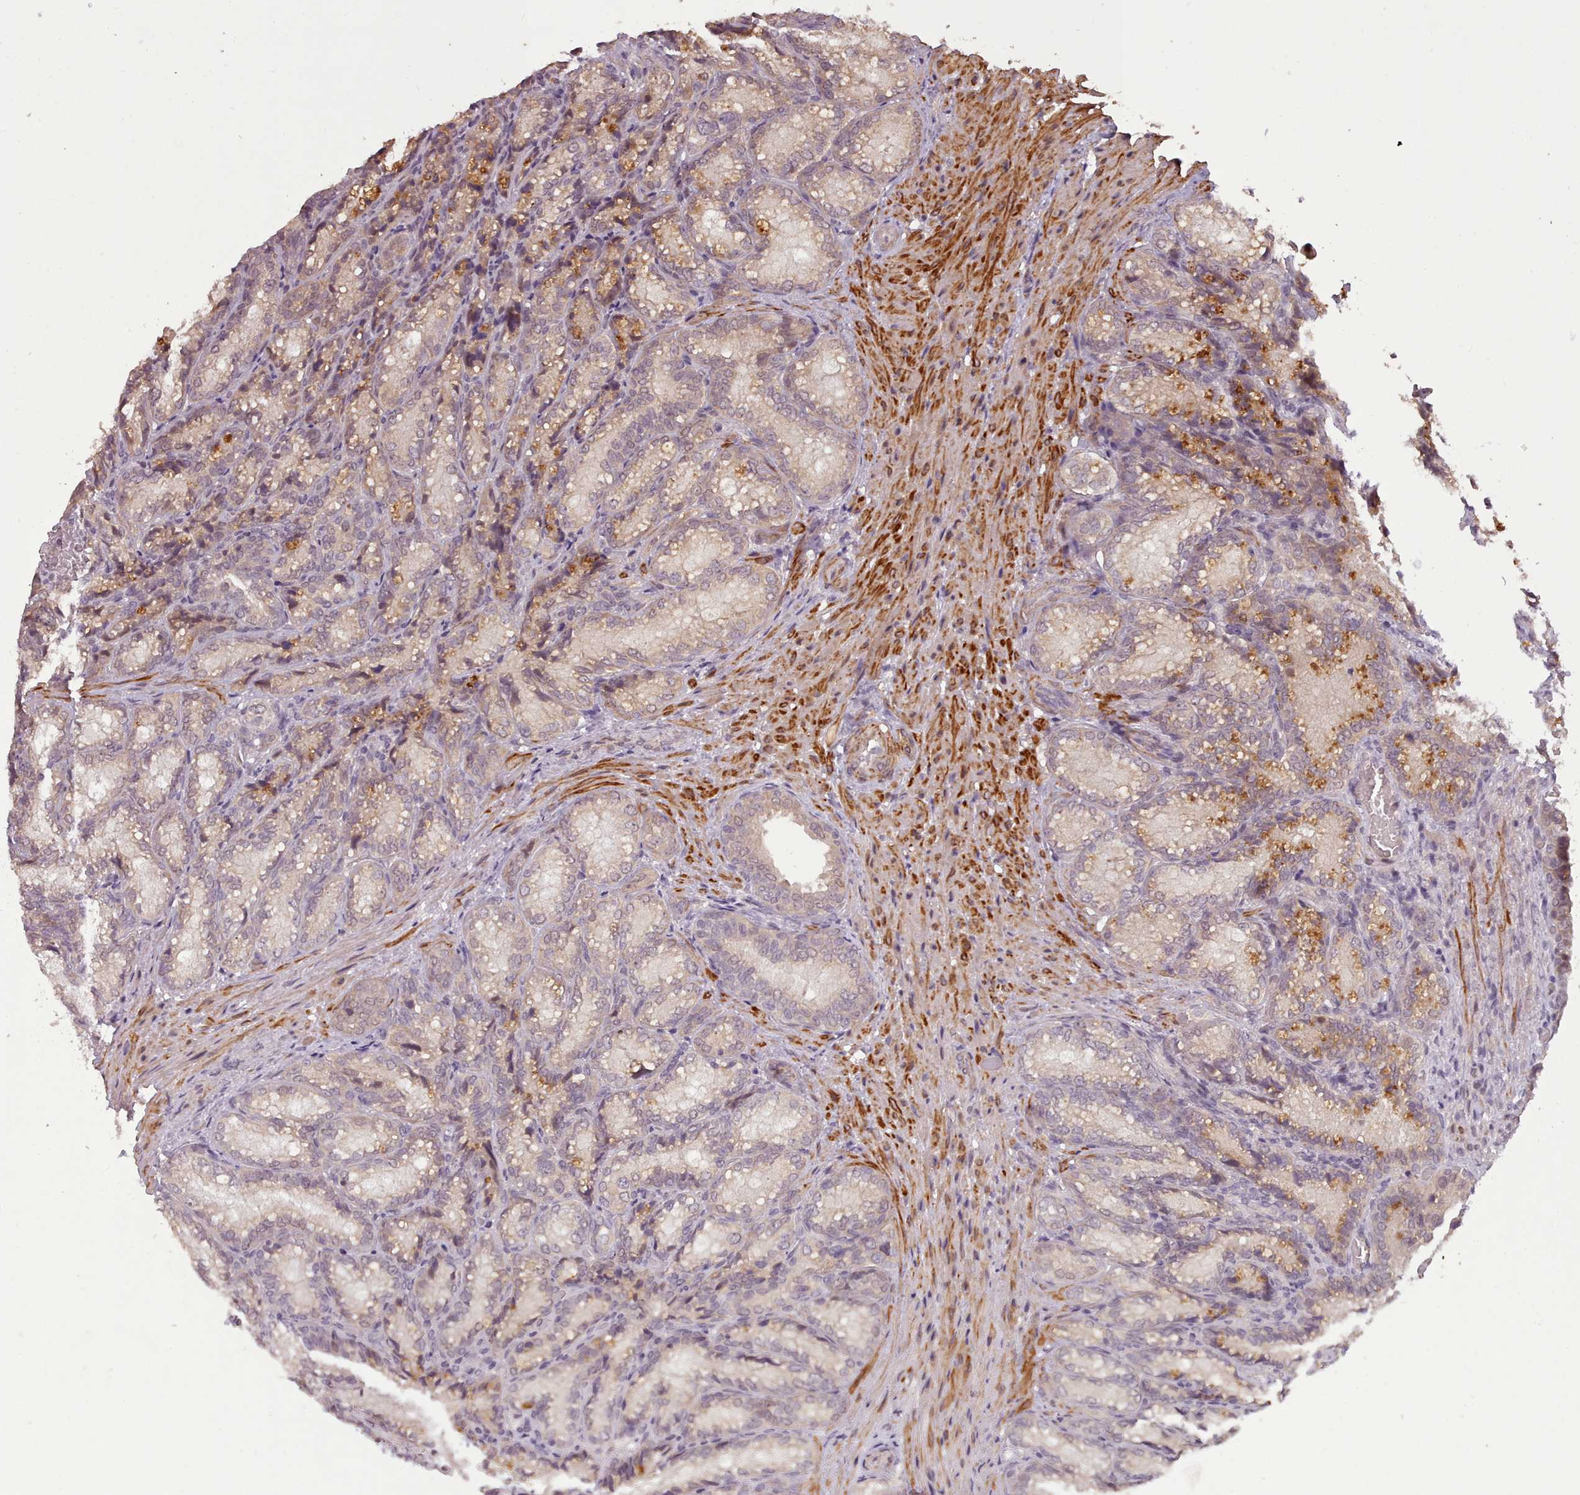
{"staining": {"intensity": "moderate", "quantity": "25%-75%", "location": "cytoplasmic/membranous,nuclear"}, "tissue": "seminal vesicle", "cell_type": "Glandular cells", "image_type": "normal", "snomed": [{"axis": "morphology", "description": "Normal tissue, NOS"}, {"axis": "topography", "description": "Seminal veicle"}], "caption": "Immunohistochemical staining of normal human seminal vesicle displays medium levels of moderate cytoplasmic/membranous,nuclear staining in approximately 25%-75% of glandular cells.", "gene": "CDC6", "patient": {"sex": "male", "age": 58}}